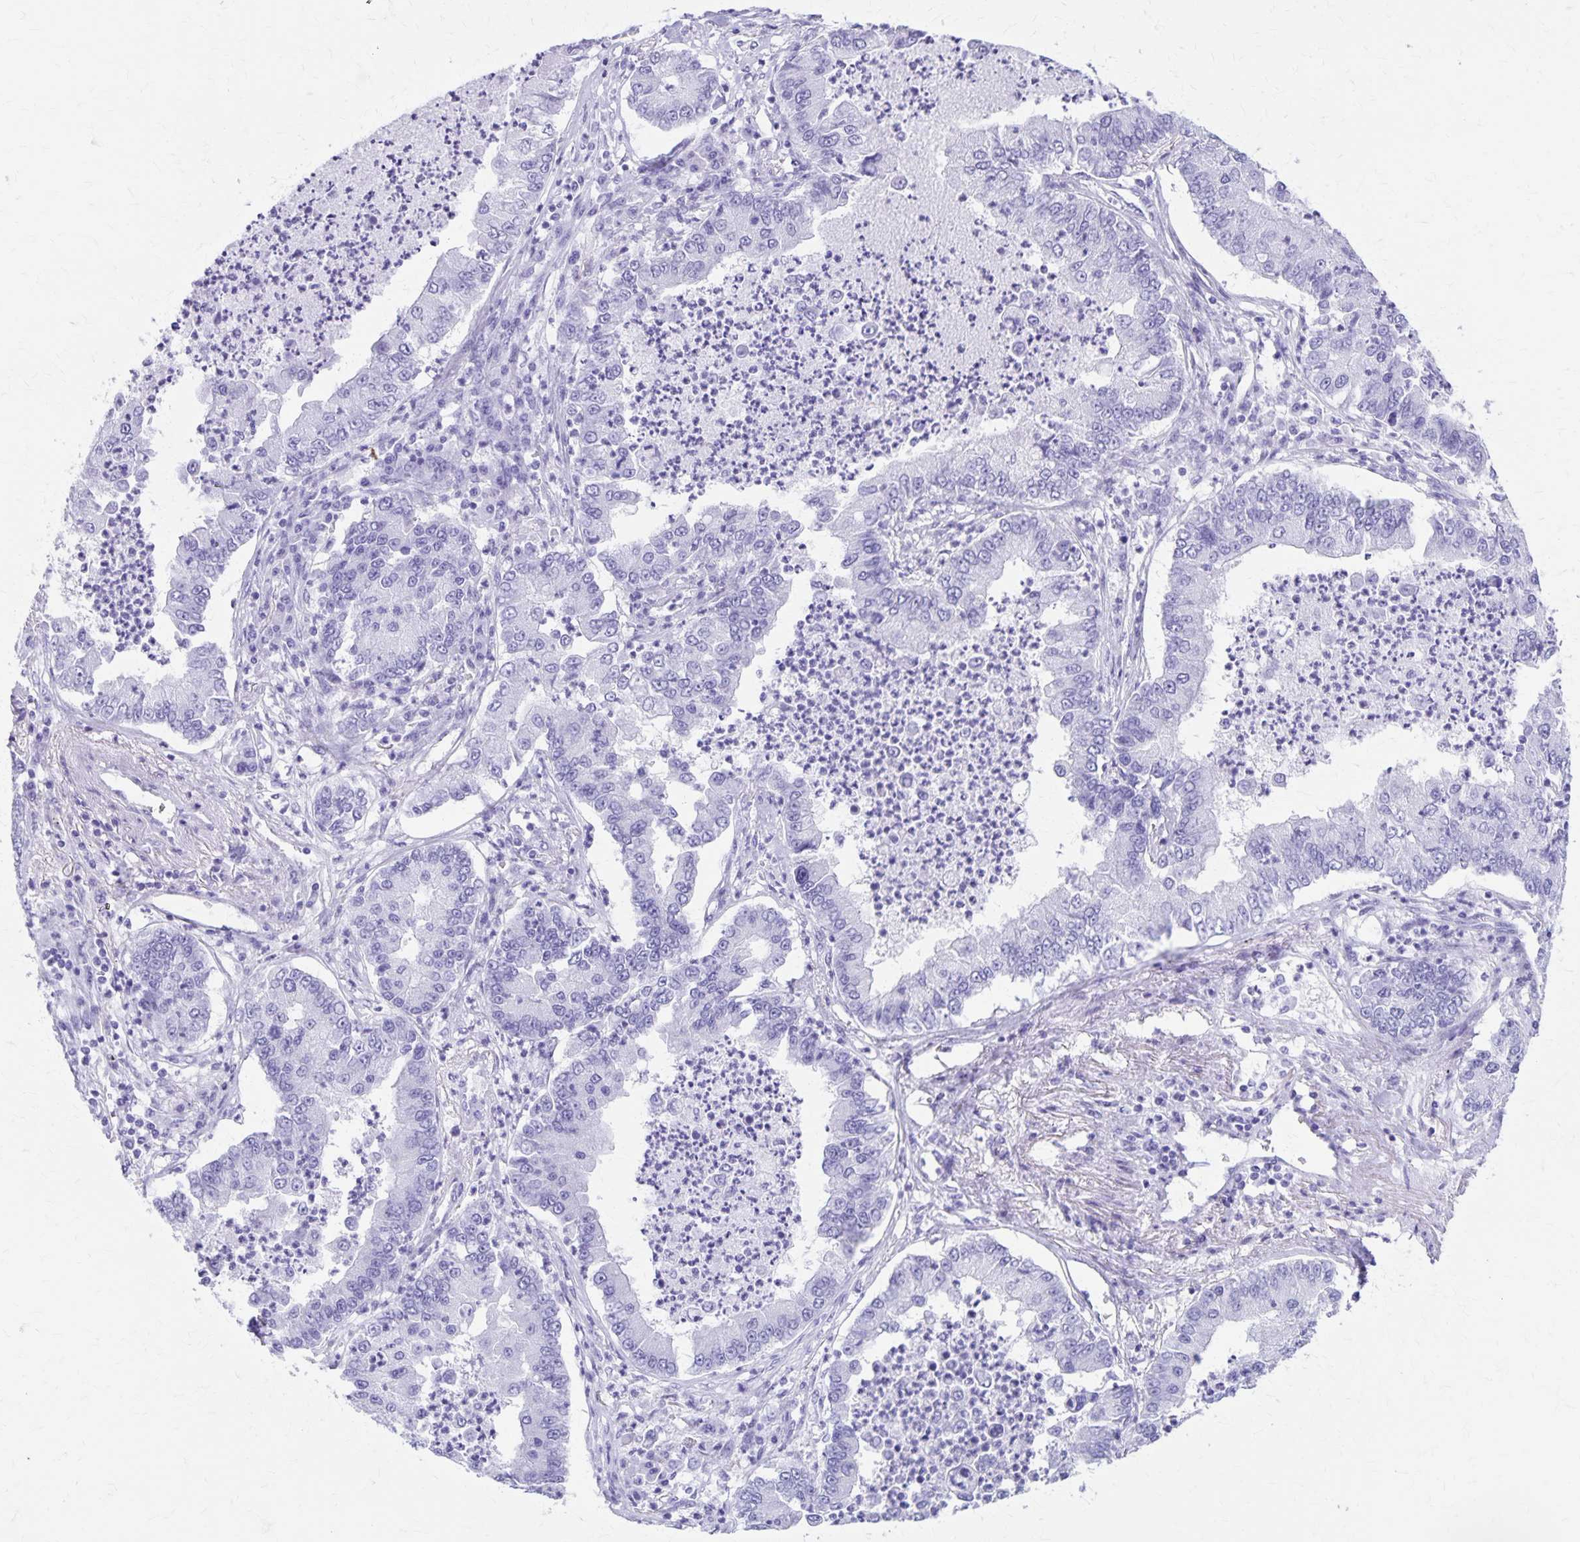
{"staining": {"intensity": "negative", "quantity": "none", "location": "none"}, "tissue": "lung cancer", "cell_type": "Tumor cells", "image_type": "cancer", "snomed": [{"axis": "morphology", "description": "Adenocarcinoma, NOS"}, {"axis": "topography", "description": "Lung"}], "caption": "Immunohistochemistry (IHC) image of neoplastic tissue: human lung adenocarcinoma stained with DAB (3,3'-diaminobenzidine) shows no significant protein staining in tumor cells.", "gene": "DEFA5", "patient": {"sex": "female", "age": 57}}